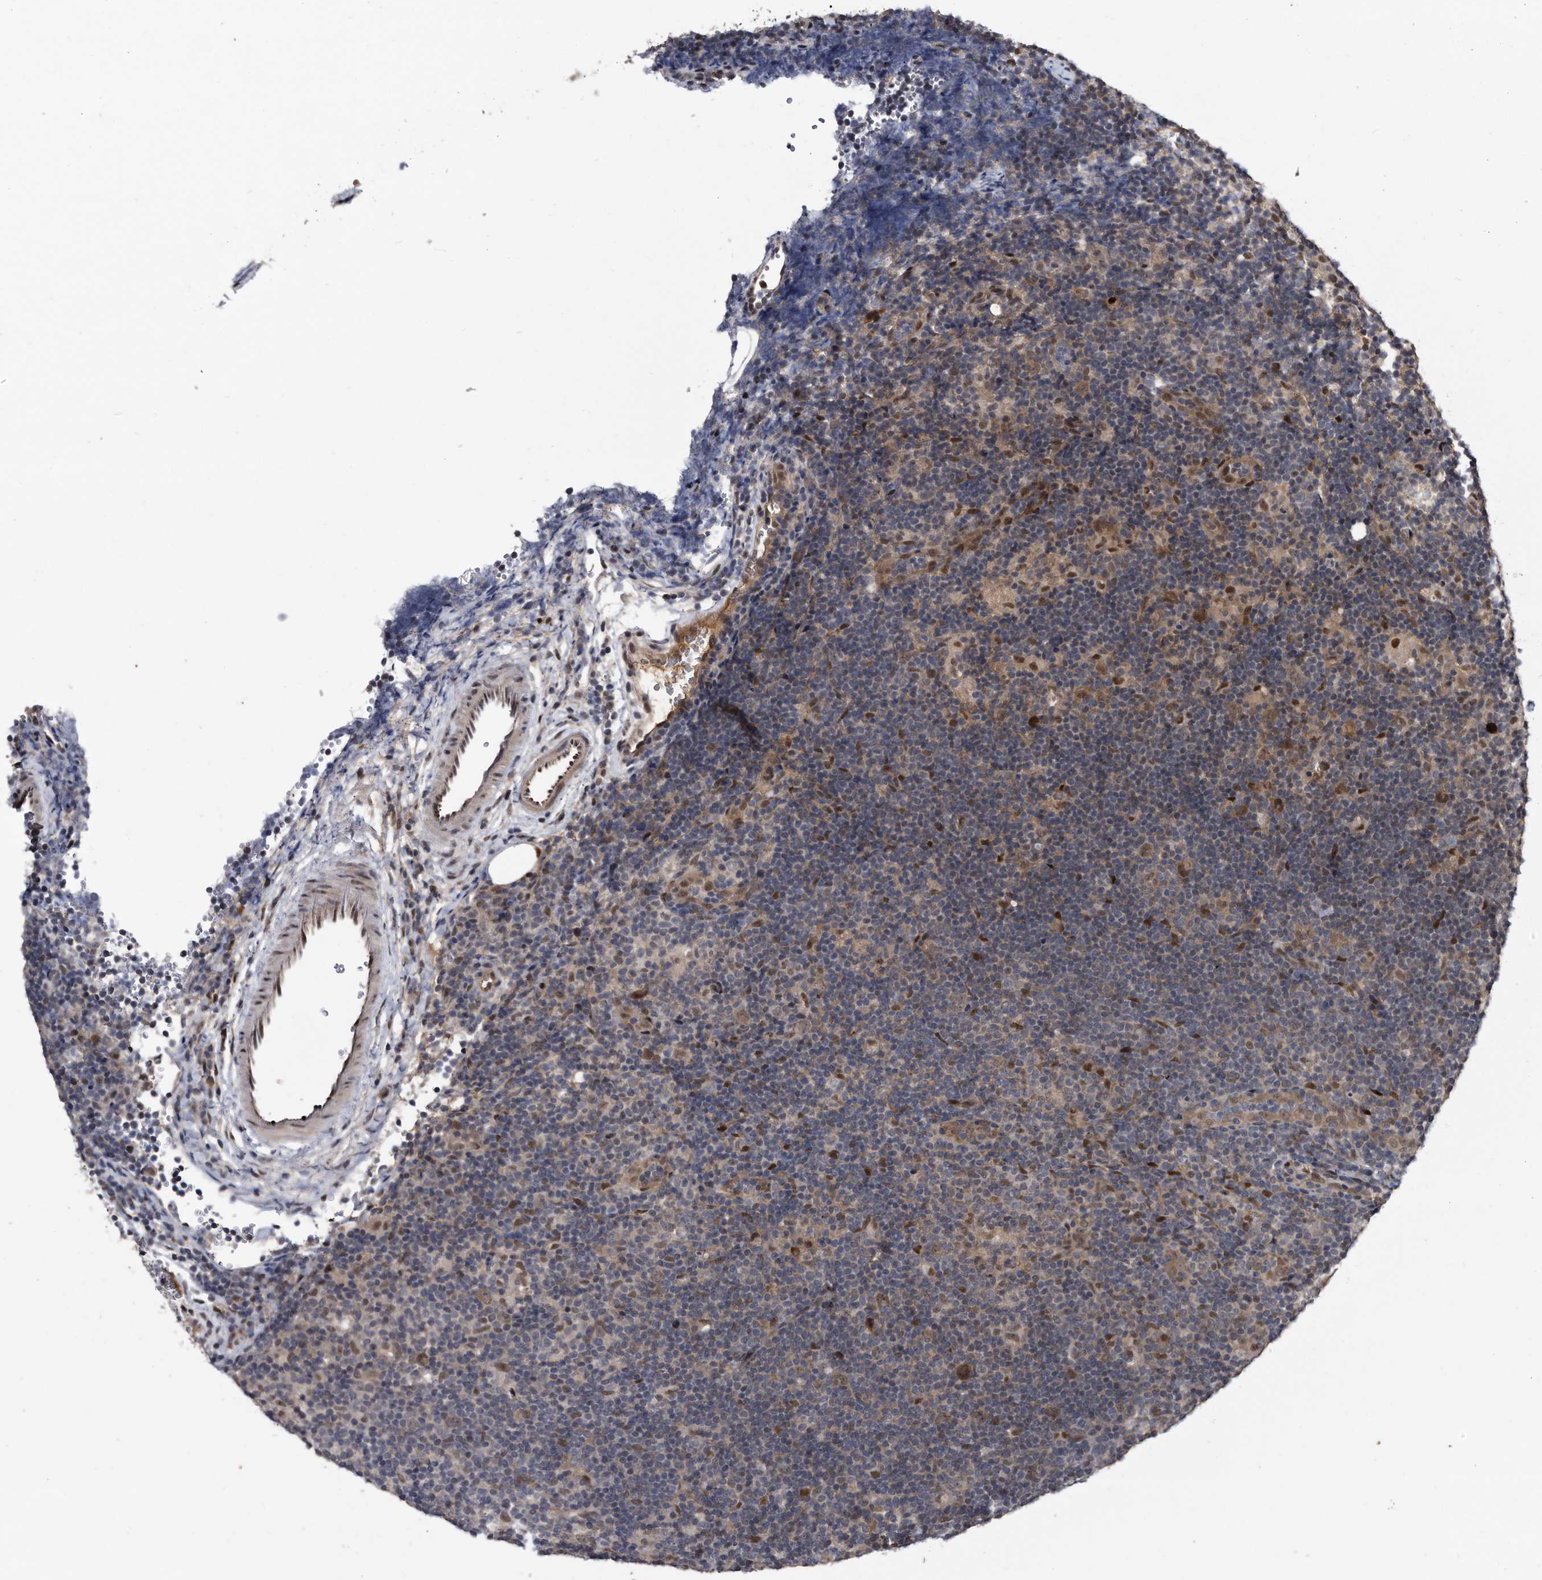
{"staining": {"intensity": "moderate", "quantity": ">75%", "location": "nuclear"}, "tissue": "lymphoma", "cell_type": "Tumor cells", "image_type": "cancer", "snomed": [{"axis": "morphology", "description": "Hodgkin's disease, NOS"}, {"axis": "topography", "description": "Lymph node"}], "caption": "Moderate nuclear protein staining is appreciated in approximately >75% of tumor cells in Hodgkin's disease. (brown staining indicates protein expression, while blue staining denotes nuclei).", "gene": "RAD23B", "patient": {"sex": "female", "age": 57}}